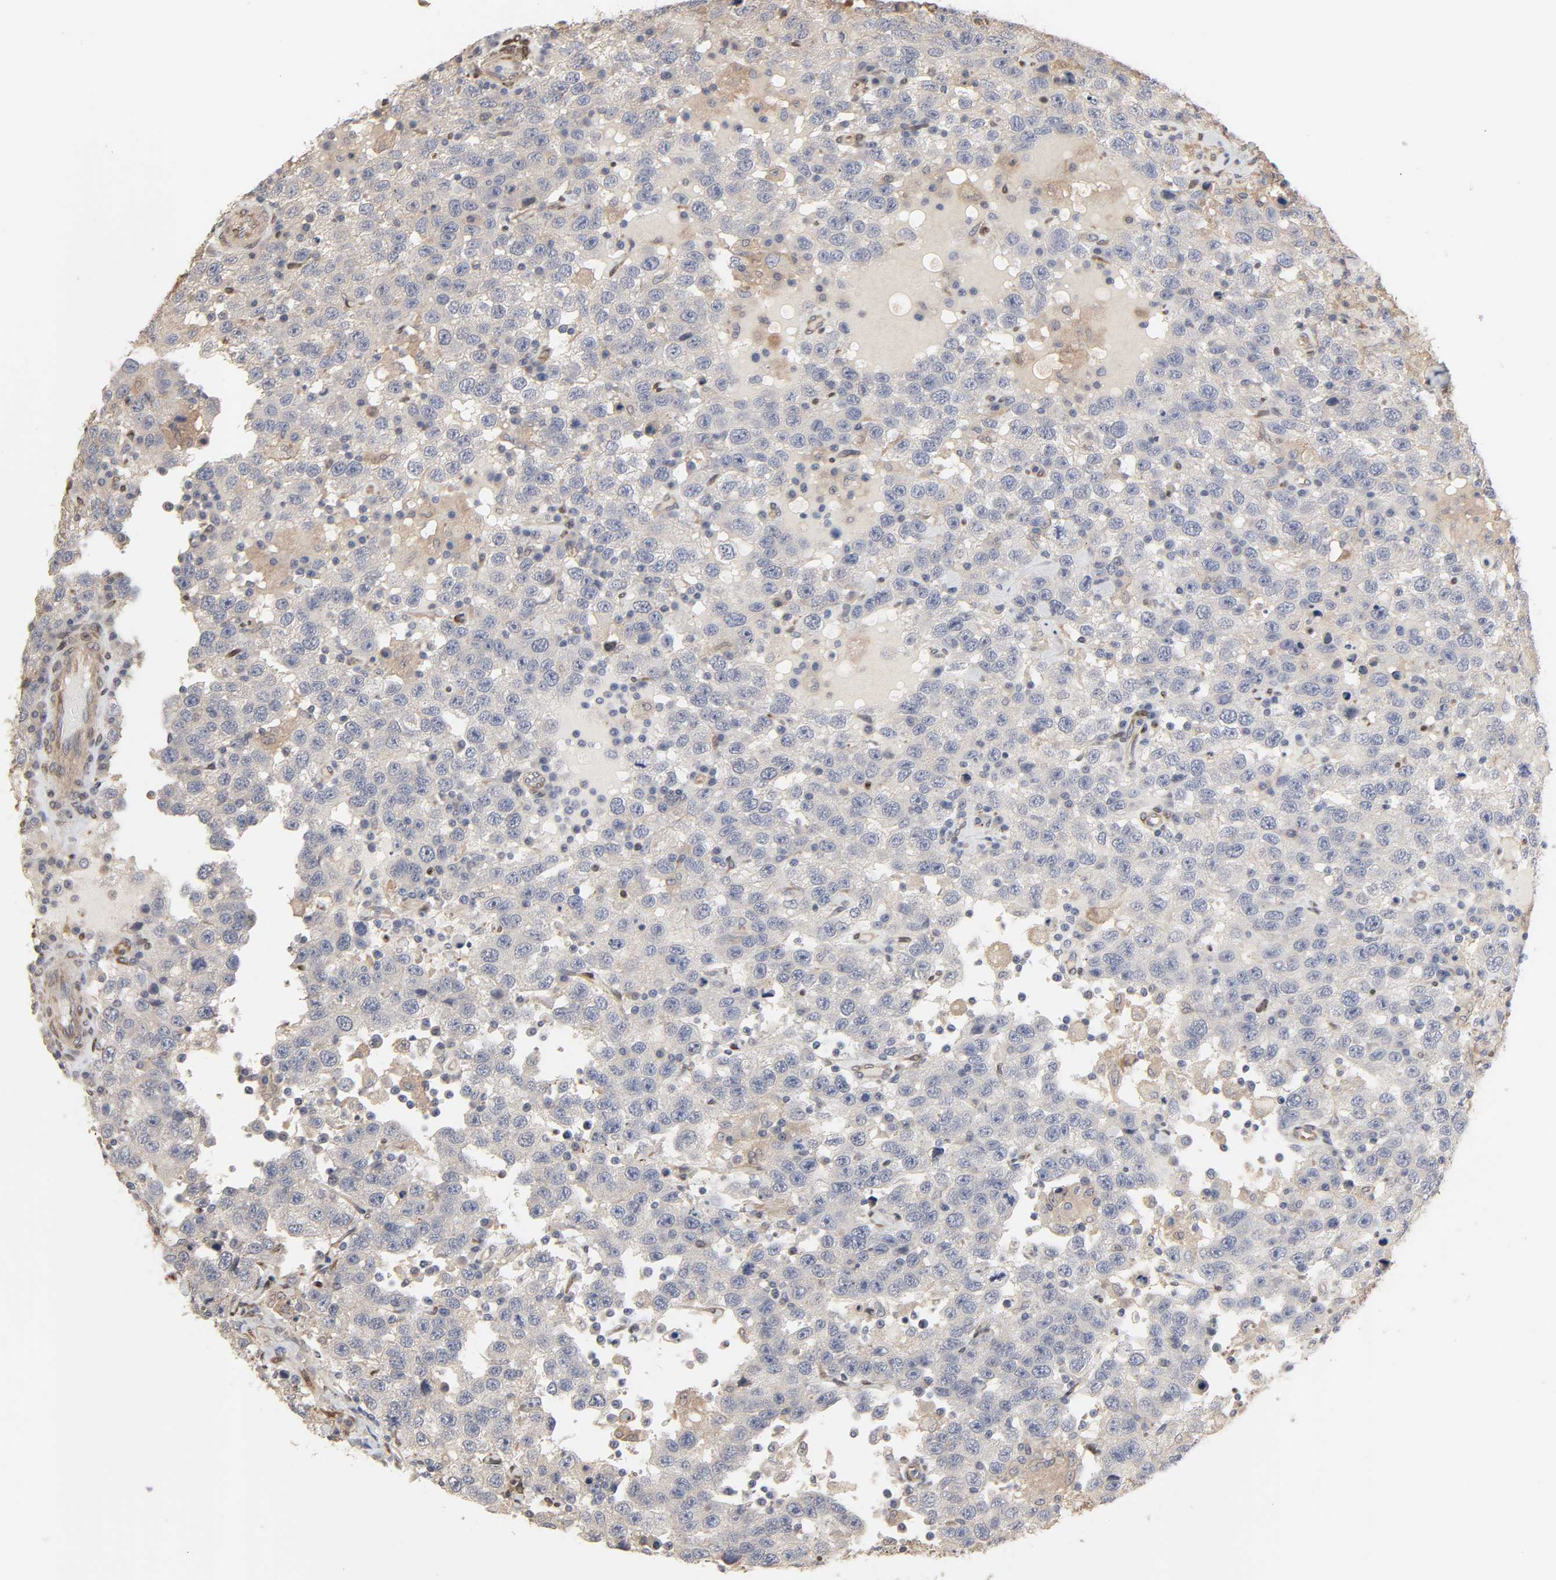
{"staining": {"intensity": "weak", "quantity": "<25%", "location": "cytoplasmic/membranous"}, "tissue": "testis cancer", "cell_type": "Tumor cells", "image_type": "cancer", "snomed": [{"axis": "morphology", "description": "Seminoma, NOS"}, {"axis": "topography", "description": "Testis"}], "caption": "This is an immunohistochemistry image of testis seminoma. There is no expression in tumor cells.", "gene": "NDRG2", "patient": {"sex": "male", "age": 41}}